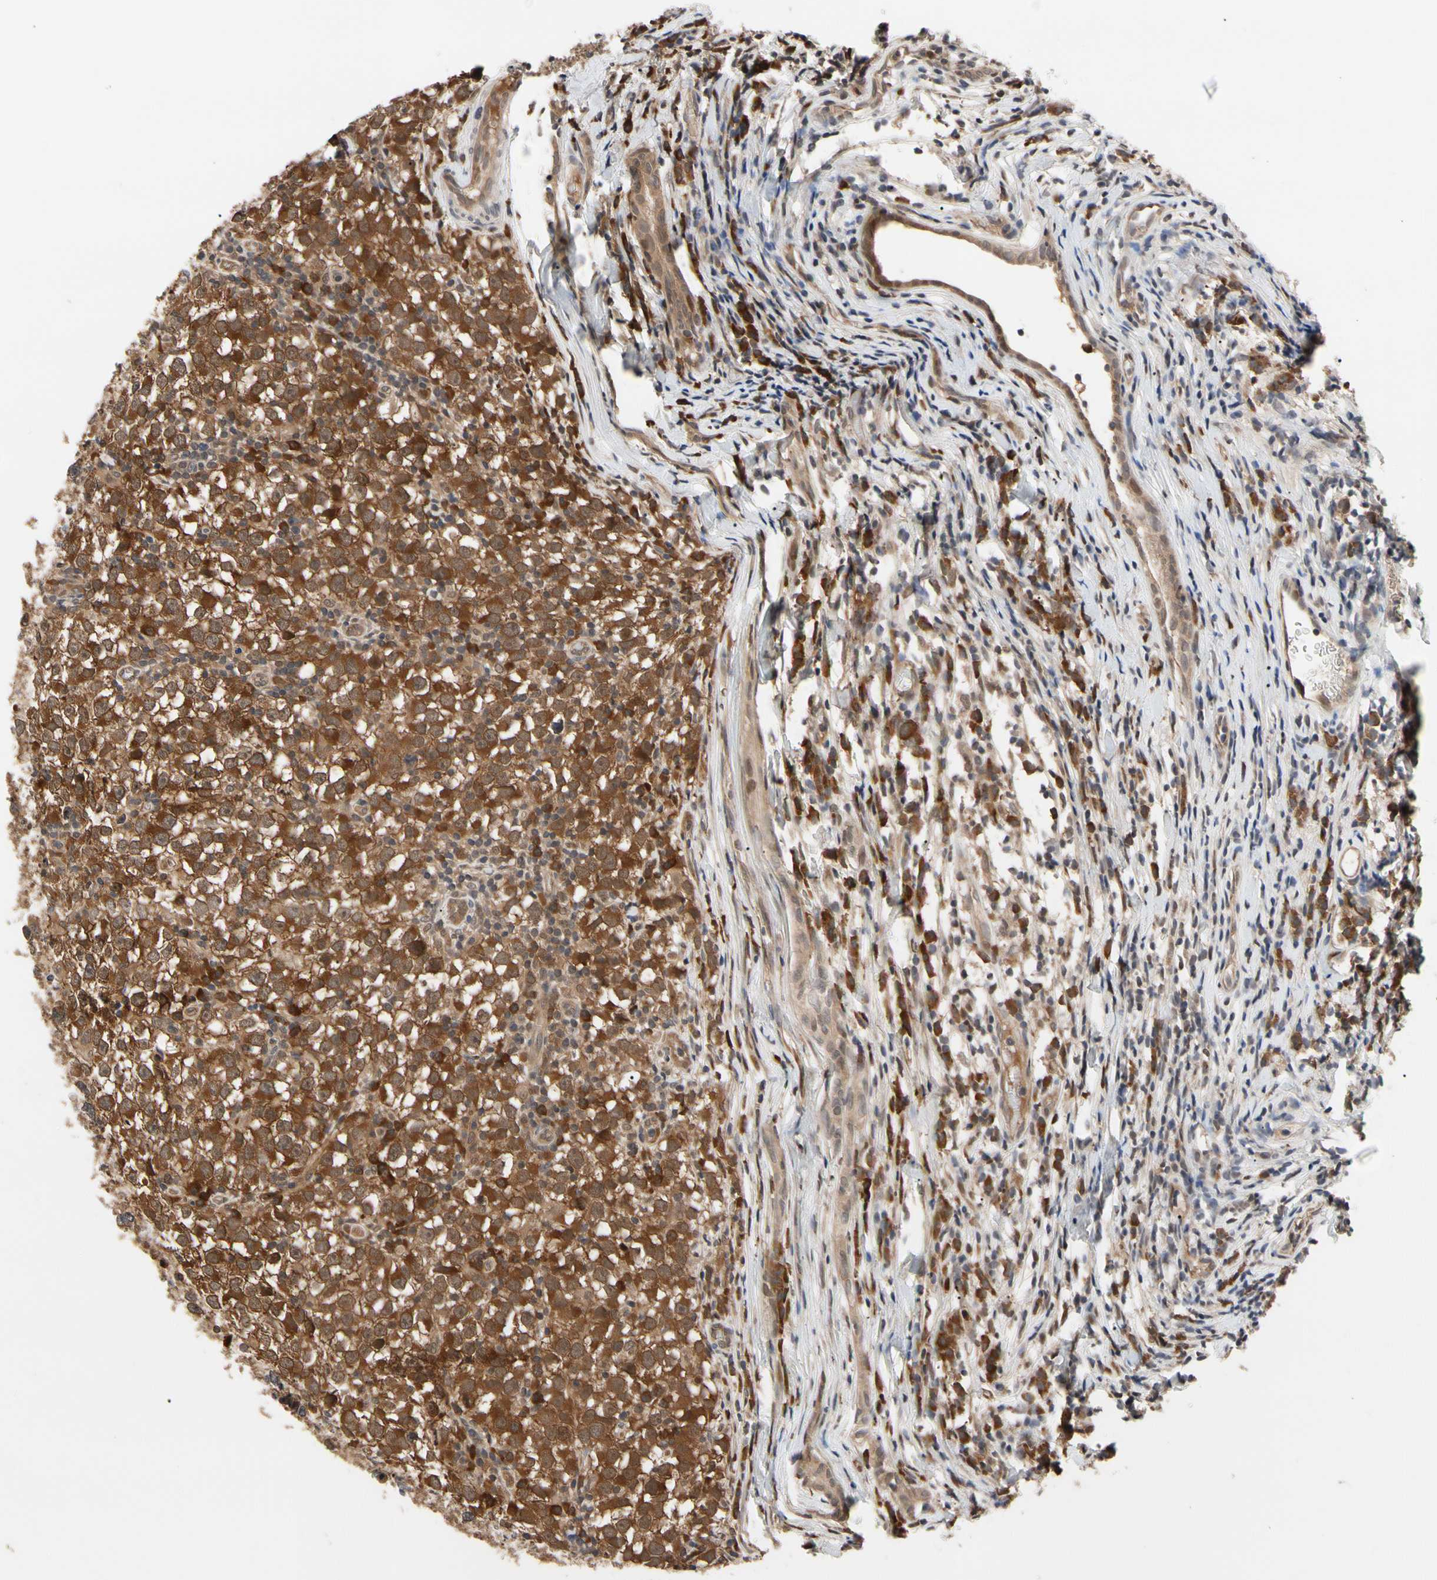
{"staining": {"intensity": "strong", "quantity": ">75%", "location": "cytoplasmic/membranous"}, "tissue": "testis cancer", "cell_type": "Tumor cells", "image_type": "cancer", "snomed": [{"axis": "morphology", "description": "Seminoma, NOS"}, {"axis": "topography", "description": "Testis"}], "caption": "Protein staining displays strong cytoplasmic/membranous staining in approximately >75% of tumor cells in testis cancer (seminoma).", "gene": "CYTIP", "patient": {"sex": "male", "age": 65}}